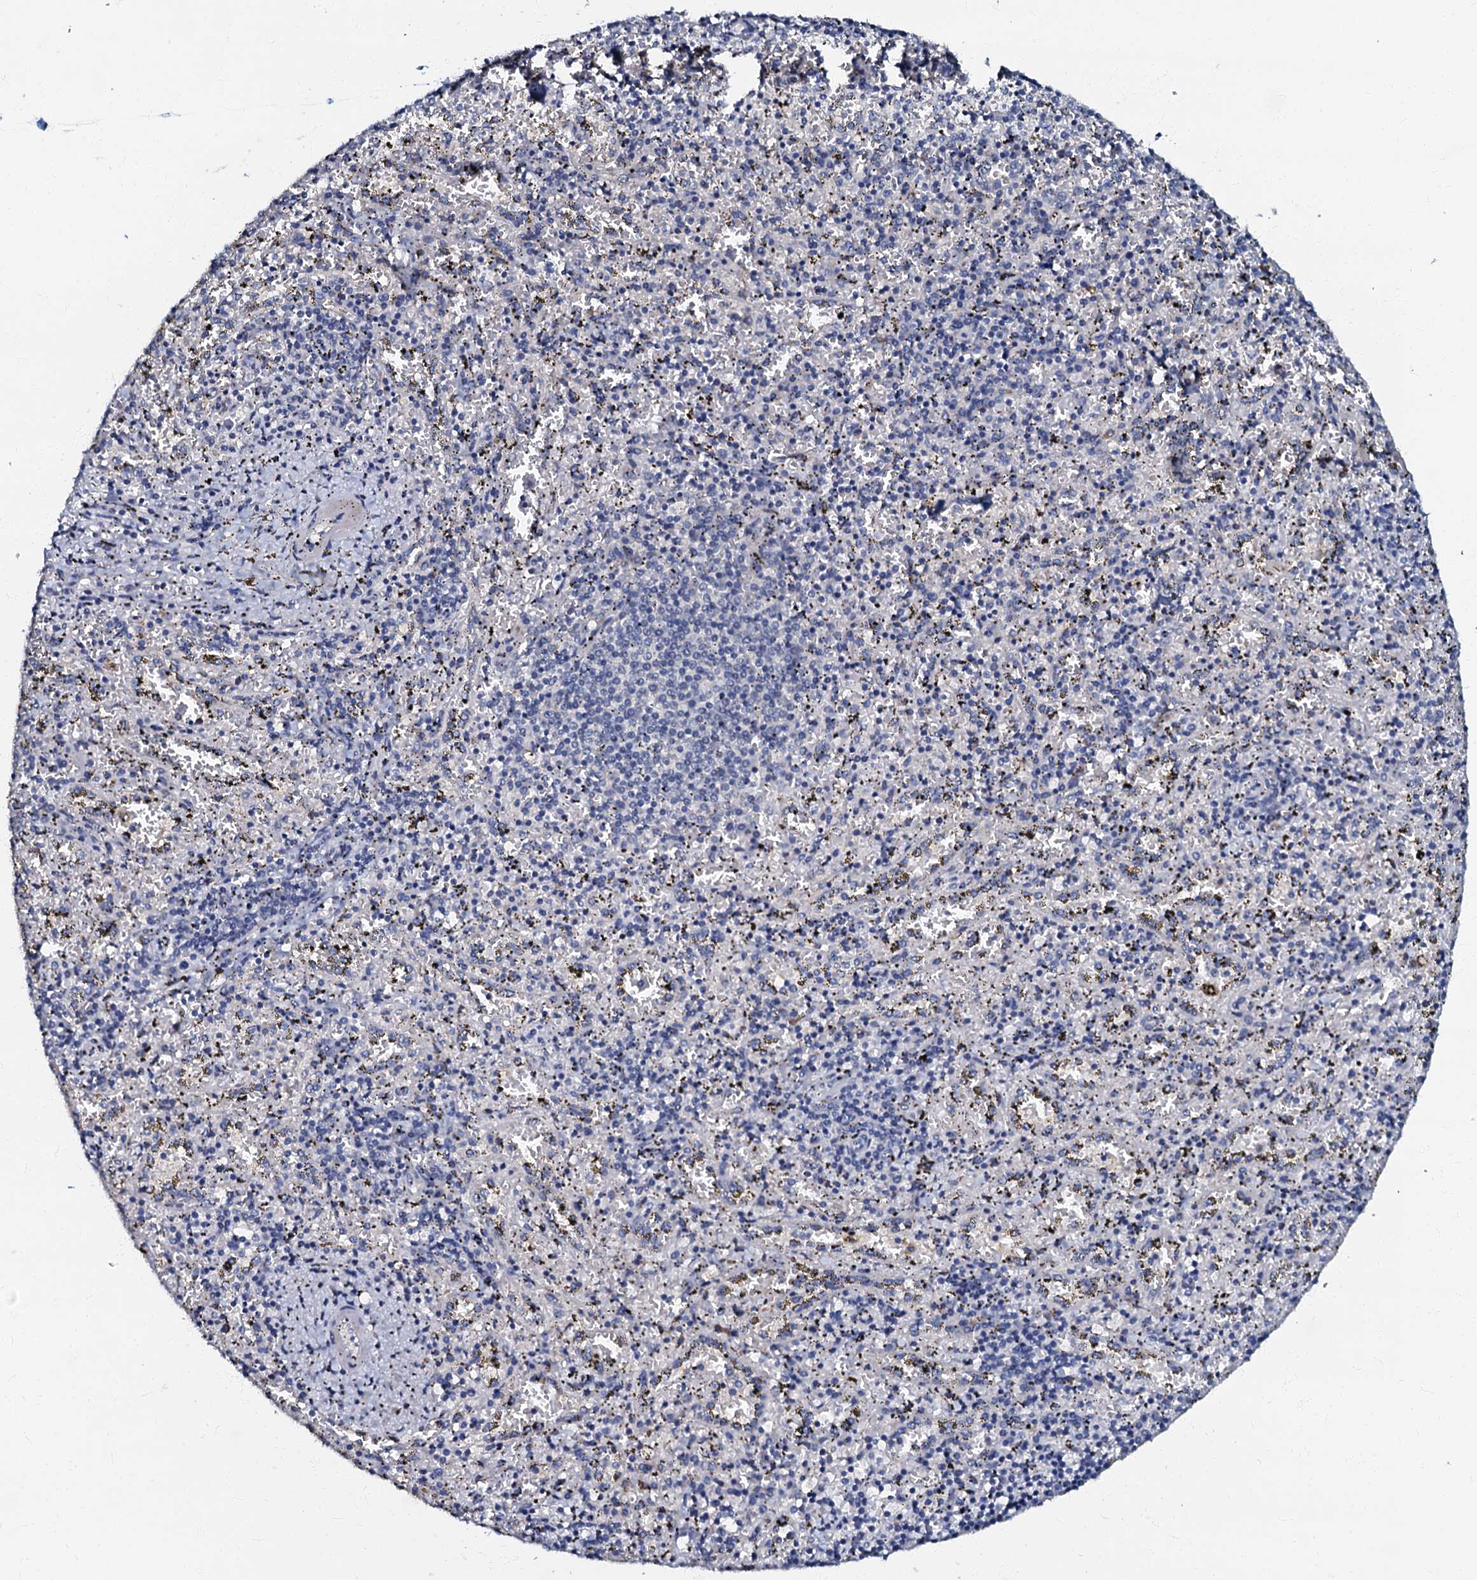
{"staining": {"intensity": "negative", "quantity": "none", "location": "none"}, "tissue": "spleen", "cell_type": "Cells in red pulp", "image_type": "normal", "snomed": [{"axis": "morphology", "description": "Normal tissue, NOS"}, {"axis": "topography", "description": "Spleen"}], "caption": "DAB (3,3'-diaminobenzidine) immunohistochemical staining of unremarkable human spleen shows no significant expression in cells in red pulp. The staining was performed using DAB (3,3'-diaminobenzidine) to visualize the protein expression in brown, while the nuclei were stained in blue with hematoxylin (Magnification: 20x).", "gene": "OLAH", "patient": {"sex": "male", "age": 11}}